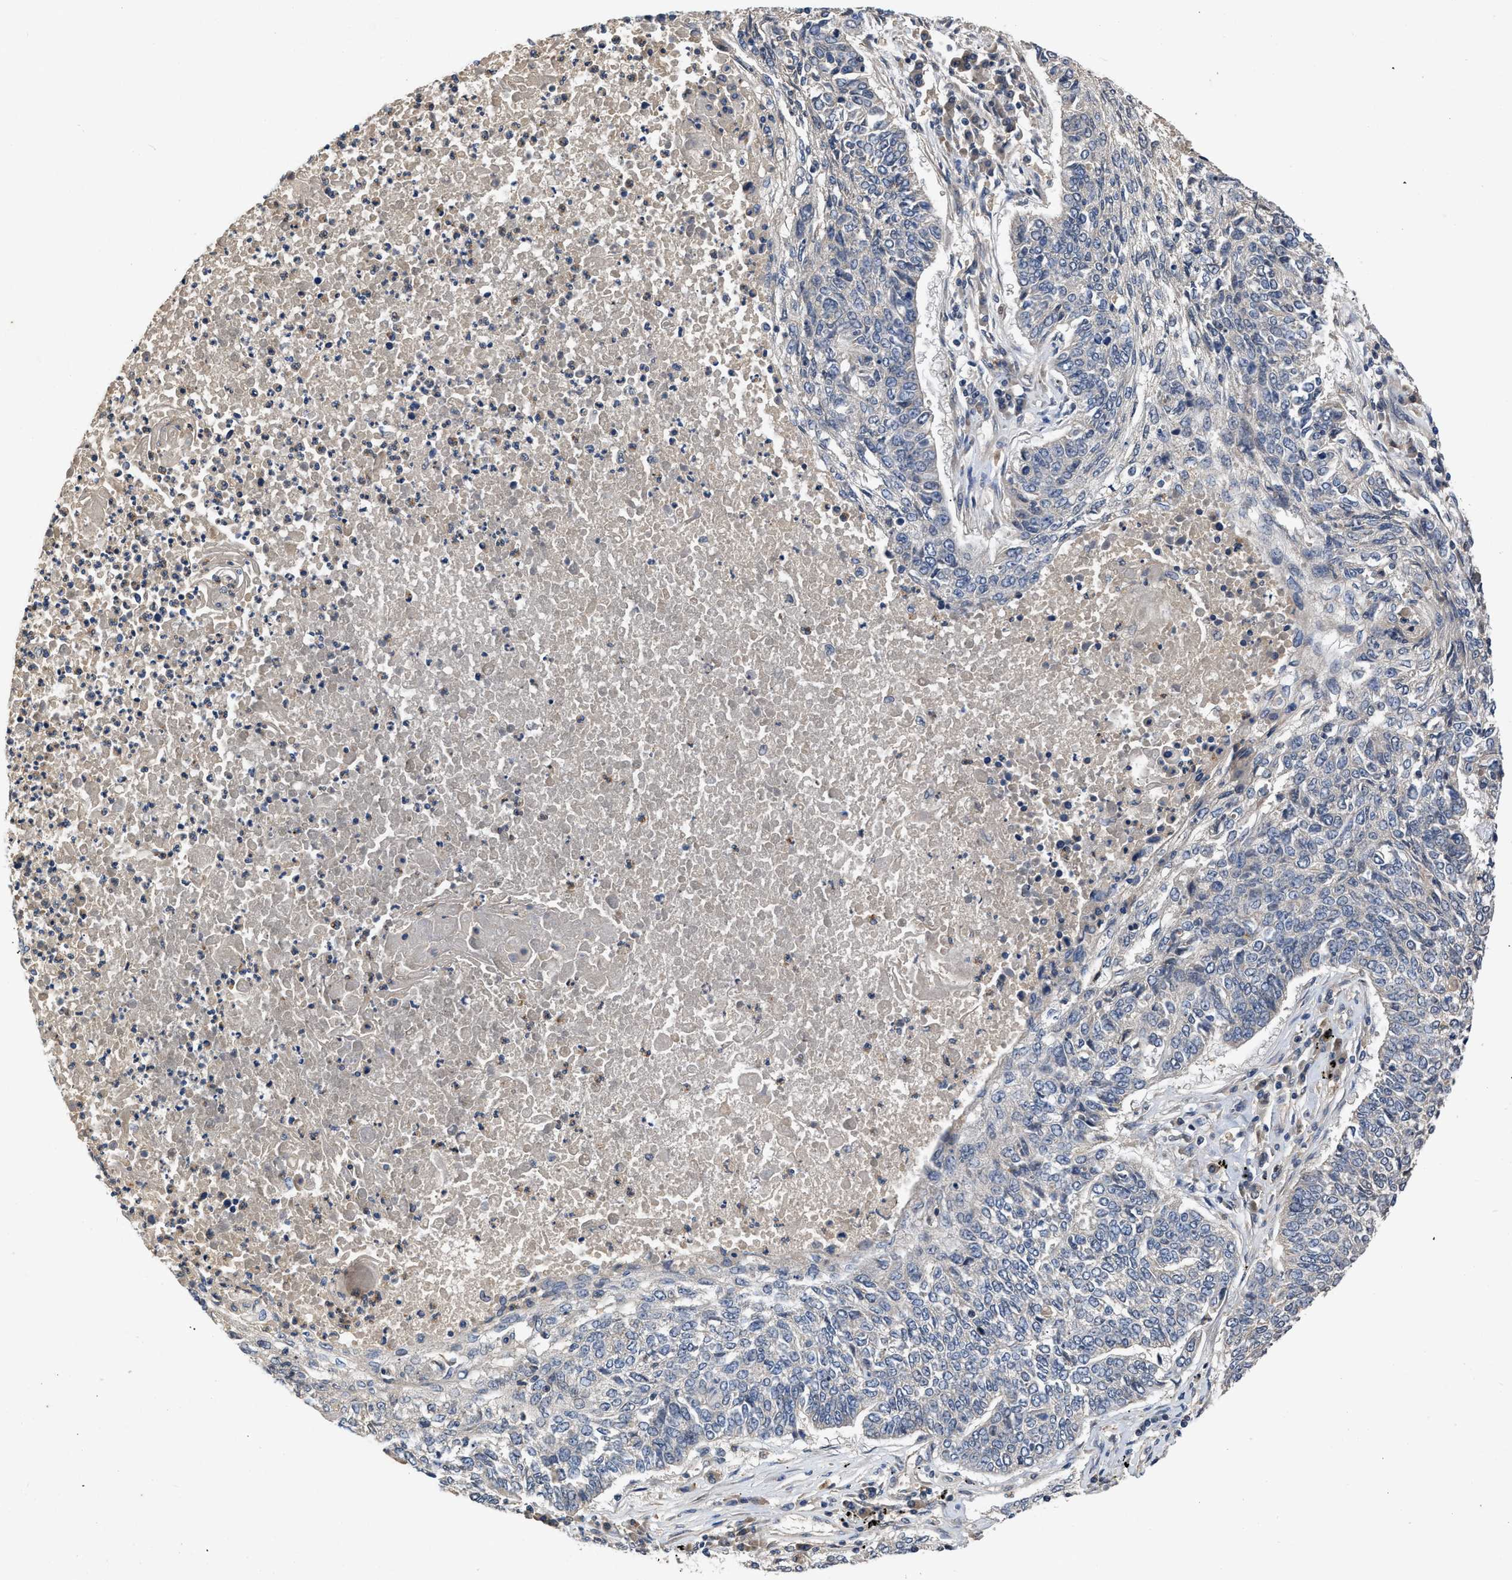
{"staining": {"intensity": "negative", "quantity": "none", "location": "none"}, "tissue": "lung cancer", "cell_type": "Tumor cells", "image_type": "cancer", "snomed": [{"axis": "morphology", "description": "Normal tissue, NOS"}, {"axis": "morphology", "description": "Squamous cell carcinoma, NOS"}, {"axis": "topography", "description": "Cartilage tissue"}, {"axis": "topography", "description": "Bronchus"}, {"axis": "topography", "description": "Lung"}], "caption": "This is an IHC micrograph of lung cancer. There is no expression in tumor cells.", "gene": "VPS4A", "patient": {"sex": "female", "age": 49}}